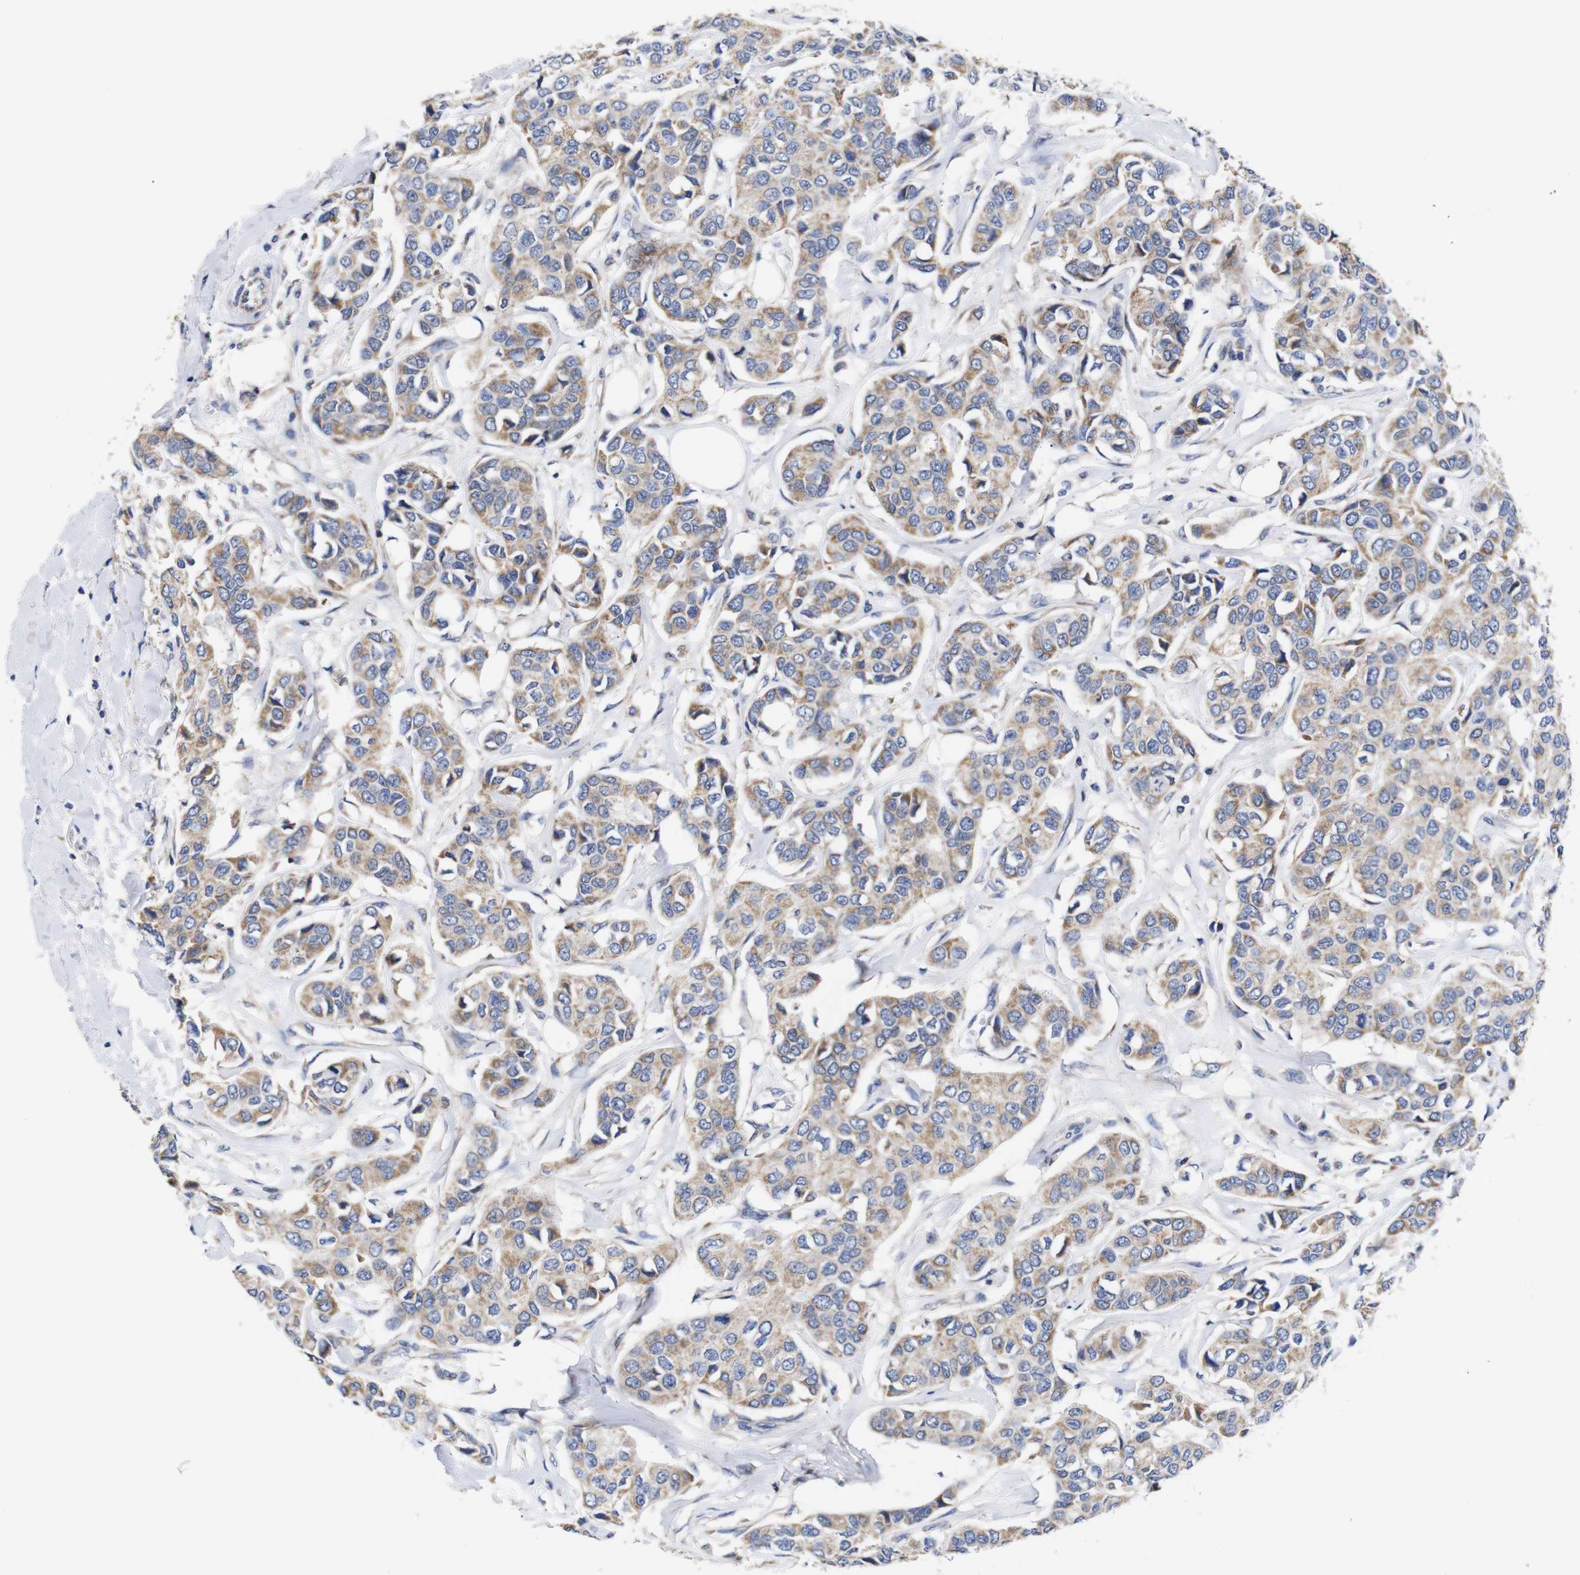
{"staining": {"intensity": "weak", "quantity": ">75%", "location": "cytoplasmic/membranous"}, "tissue": "breast cancer", "cell_type": "Tumor cells", "image_type": "cancer", "snomed": [{"axis": "morphology", "description": "Duct carcinoma"}, {"axis": "topography", "description": "Breast"}], "caption": "The photomicrograph demonstrates a brown stain indicating the presence of a protein in the cytoplasmic/membranous of tumor cells in breast cancer (infiltrating ductal carcinoma).", "gene": "OPN3", "patient": {"sex": "female", "age": 80}}